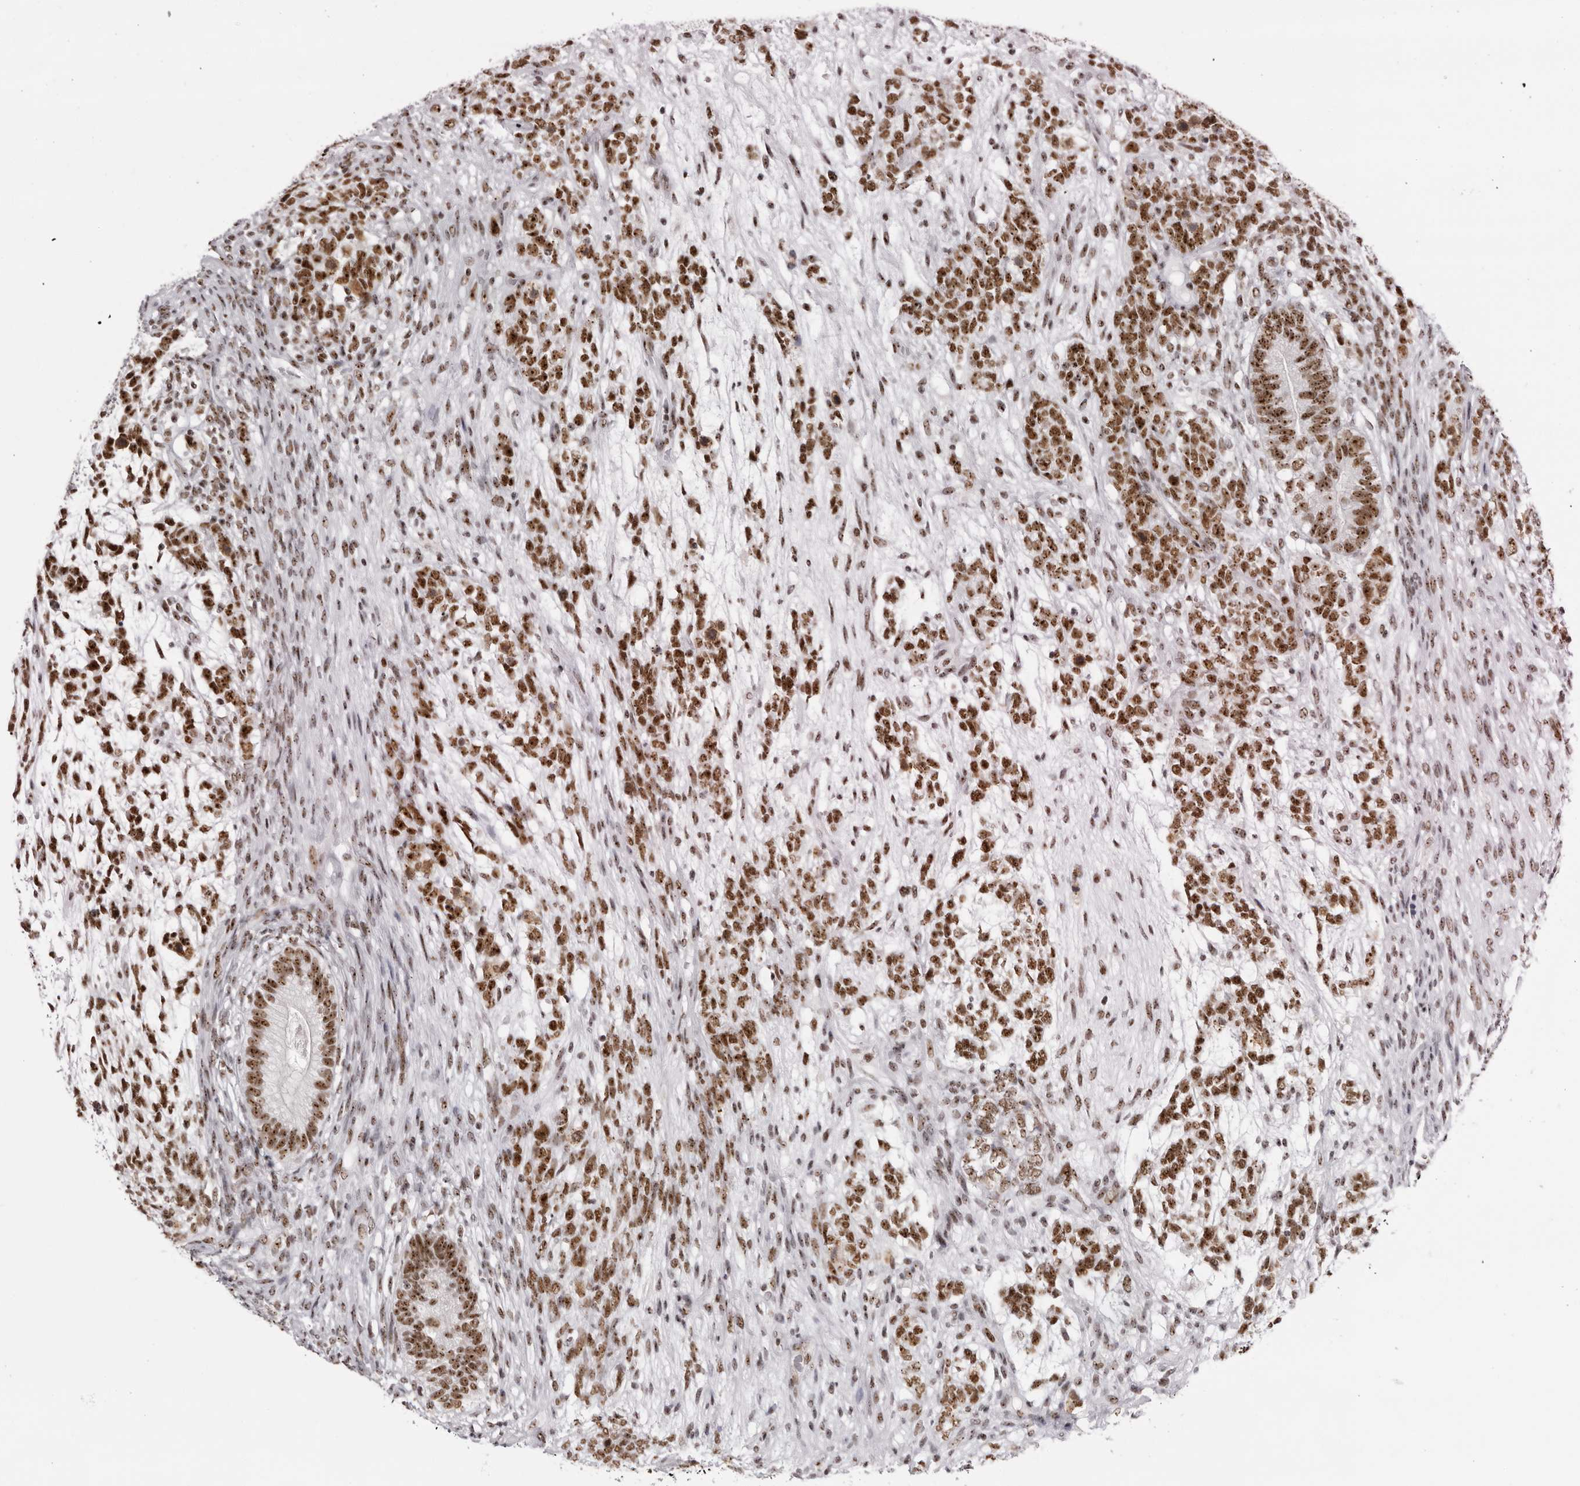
{"staining": {"intensity": "strong", "quantity": ">75%", "location": "nuclear"}, "tissue": "testis cancer", "cell_type": "Tumor cells", "image_type": "cancer", "snomed": [{"axis": "morphology", "description": "Seminoma, NOS"}, {"axis": "morphology", "description": "Carcinoma, Embryonal, NOS"}, {"axis": "topography", "description": "Testis"}], "caption": "The immunohistochemical stain shows strong nuclear expression in tumor cells of testis seminoma tissue.", "gene": "DHX9", "patient": {"sex": "male", "age": 28}}